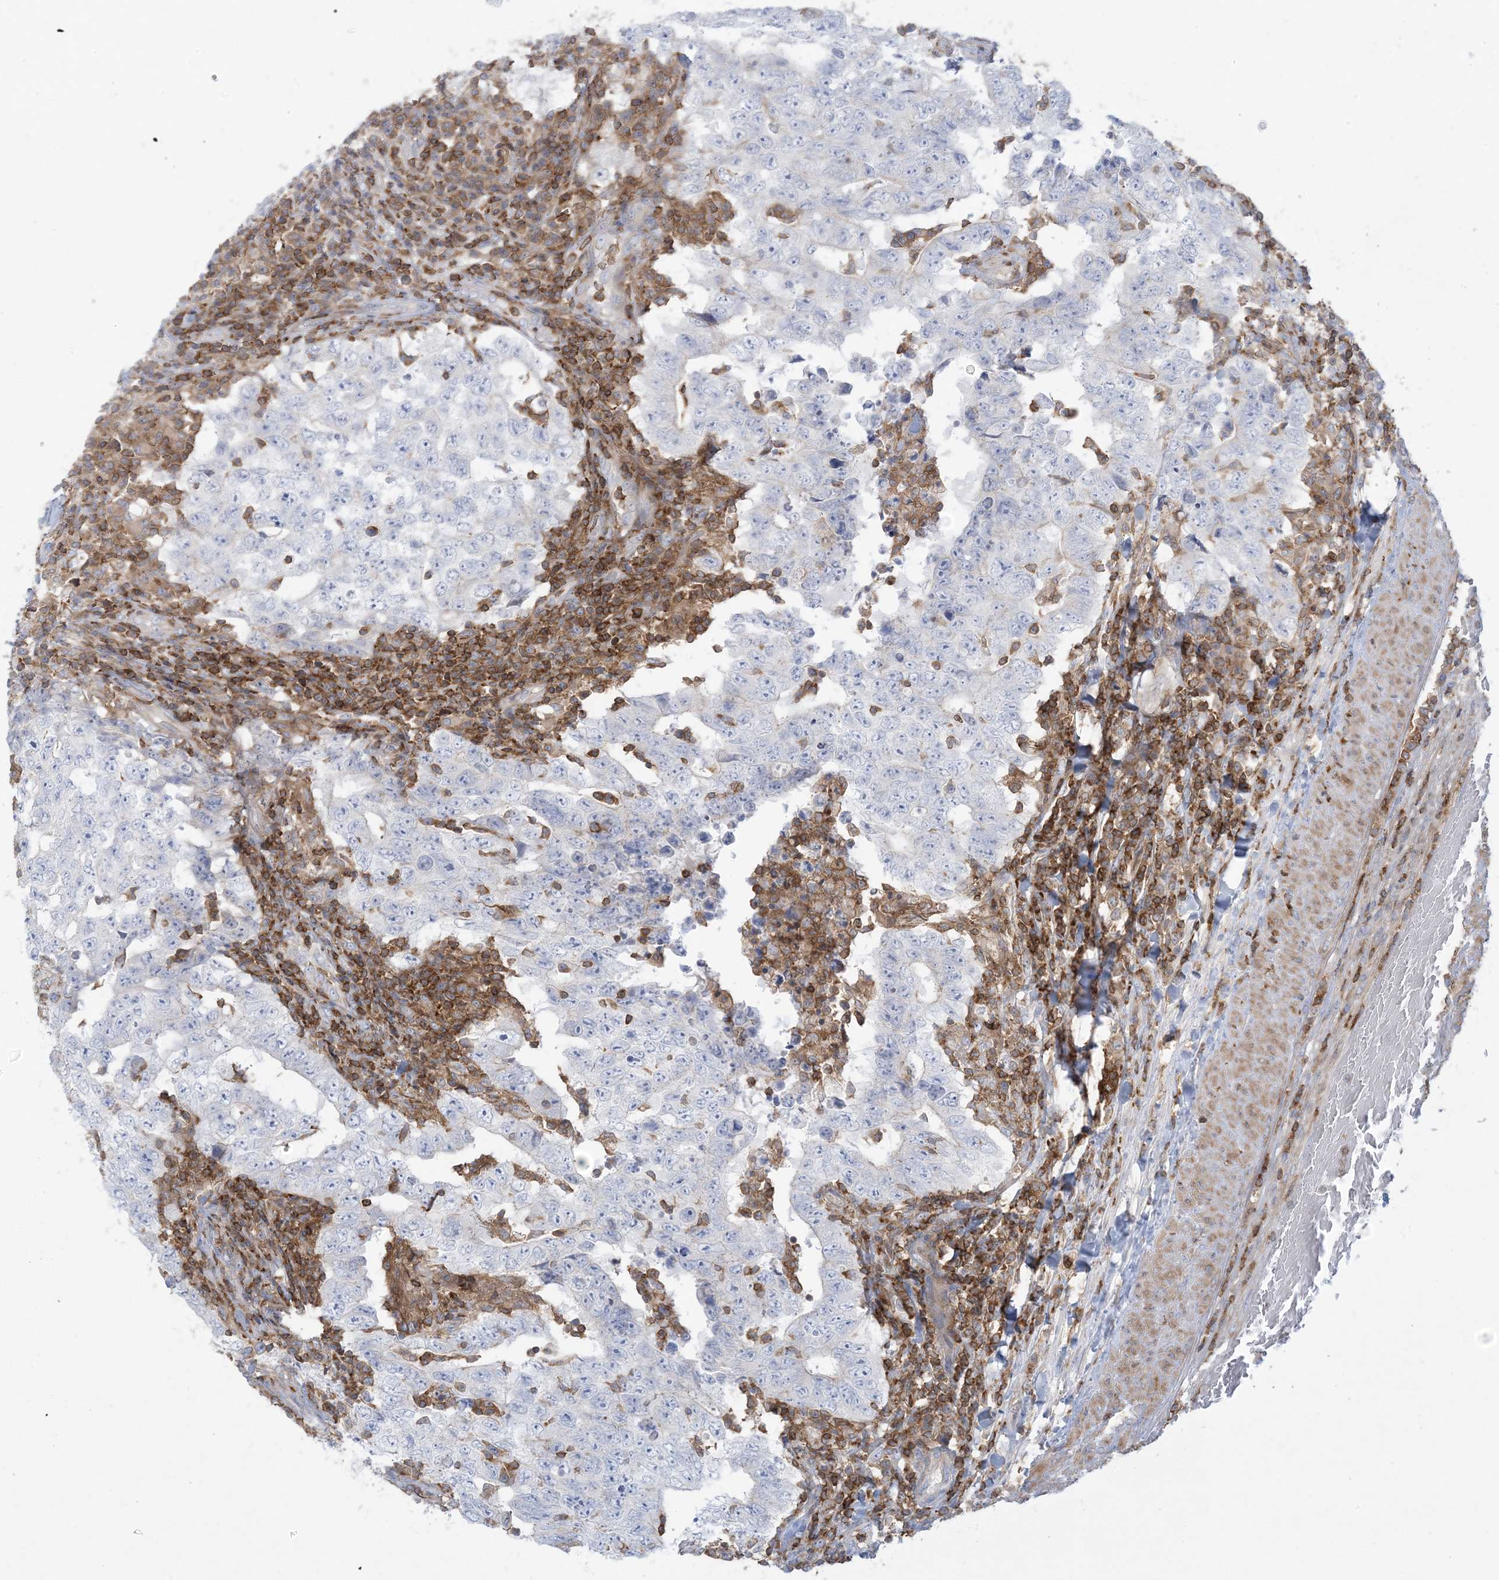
{"staining": {"intensity": "negative", "quantity": "none", "location": "none"}, "tissue": "testis cancer", "cell_type": "Tumor cells", "image_type": "cancer", "snomed": [{"axis": "morphology", "description": "Carcinoma, Embryonal, NOS"}, {"axis": "topography", "description": "Testis"}], "caption": "Protein analysis of testis embryonal carcinoma displays no significant expression in tumor cells. The staining is performed using DAB (3,3'-diaminobenzidine) brown chromogen with nuclei counter-stained in using hematoxylin.", "gene": "ARHGAP30", "patient": {"sex": "male", "age": 26}}